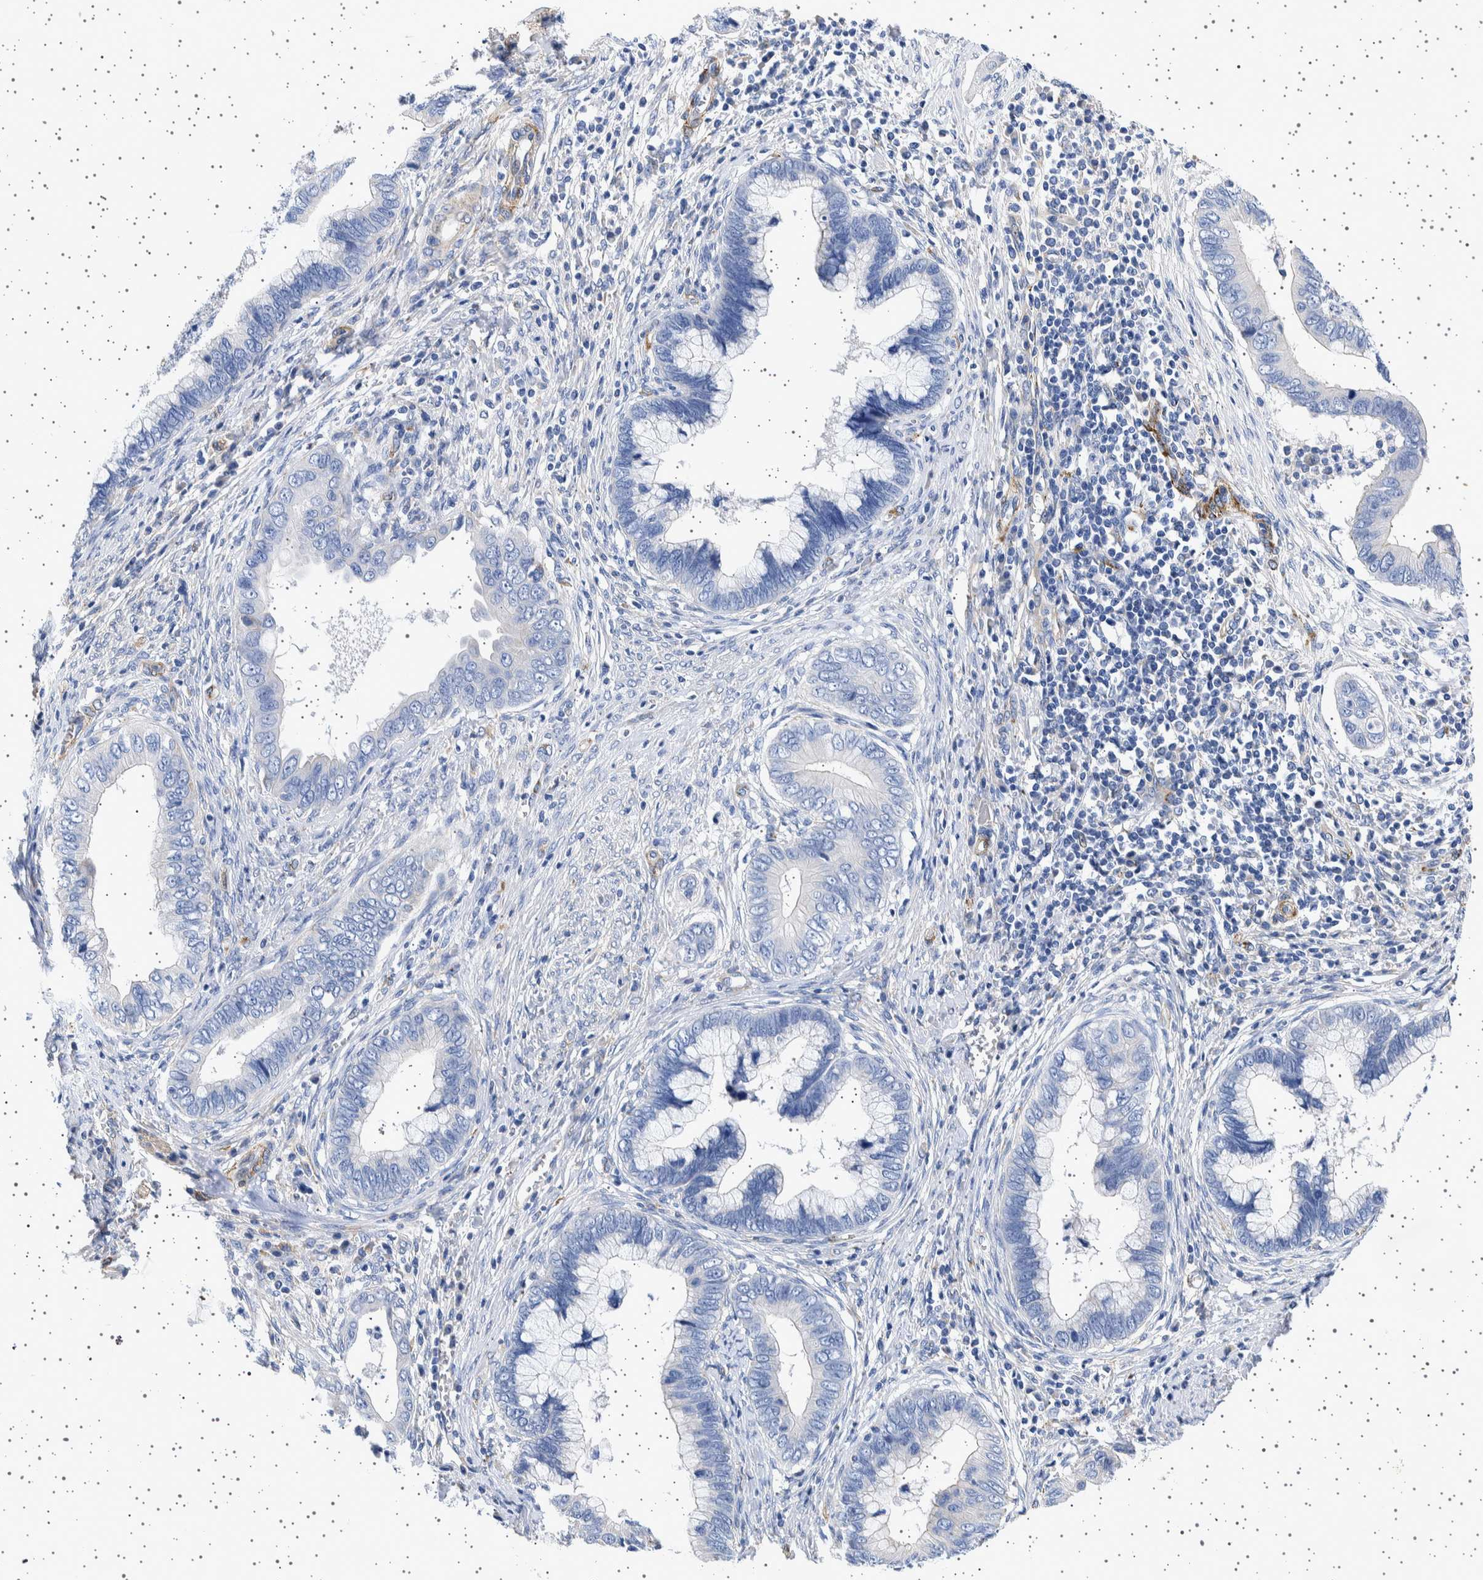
{"staining": {"intensity": "negative", "quantity": "none", "location": "none"}, "tissue": "cervical cancer", "cell_type": "Tumor cells", "image_type": "cancer", "snomed": [{"axis": "morphology", "description": "Adenocarcinoma, NOS"}, {"axis": "topography", "description": "Cervix"}], "caption": "The image displays no significant staining in tumor cells of adenocarcinoma (cervical). (Immunohistochemistry (ihc), brightfield microscopy, high magnification).", "gene": "SEPTIN4", "patient": {"sex": "female", "age": 44}}